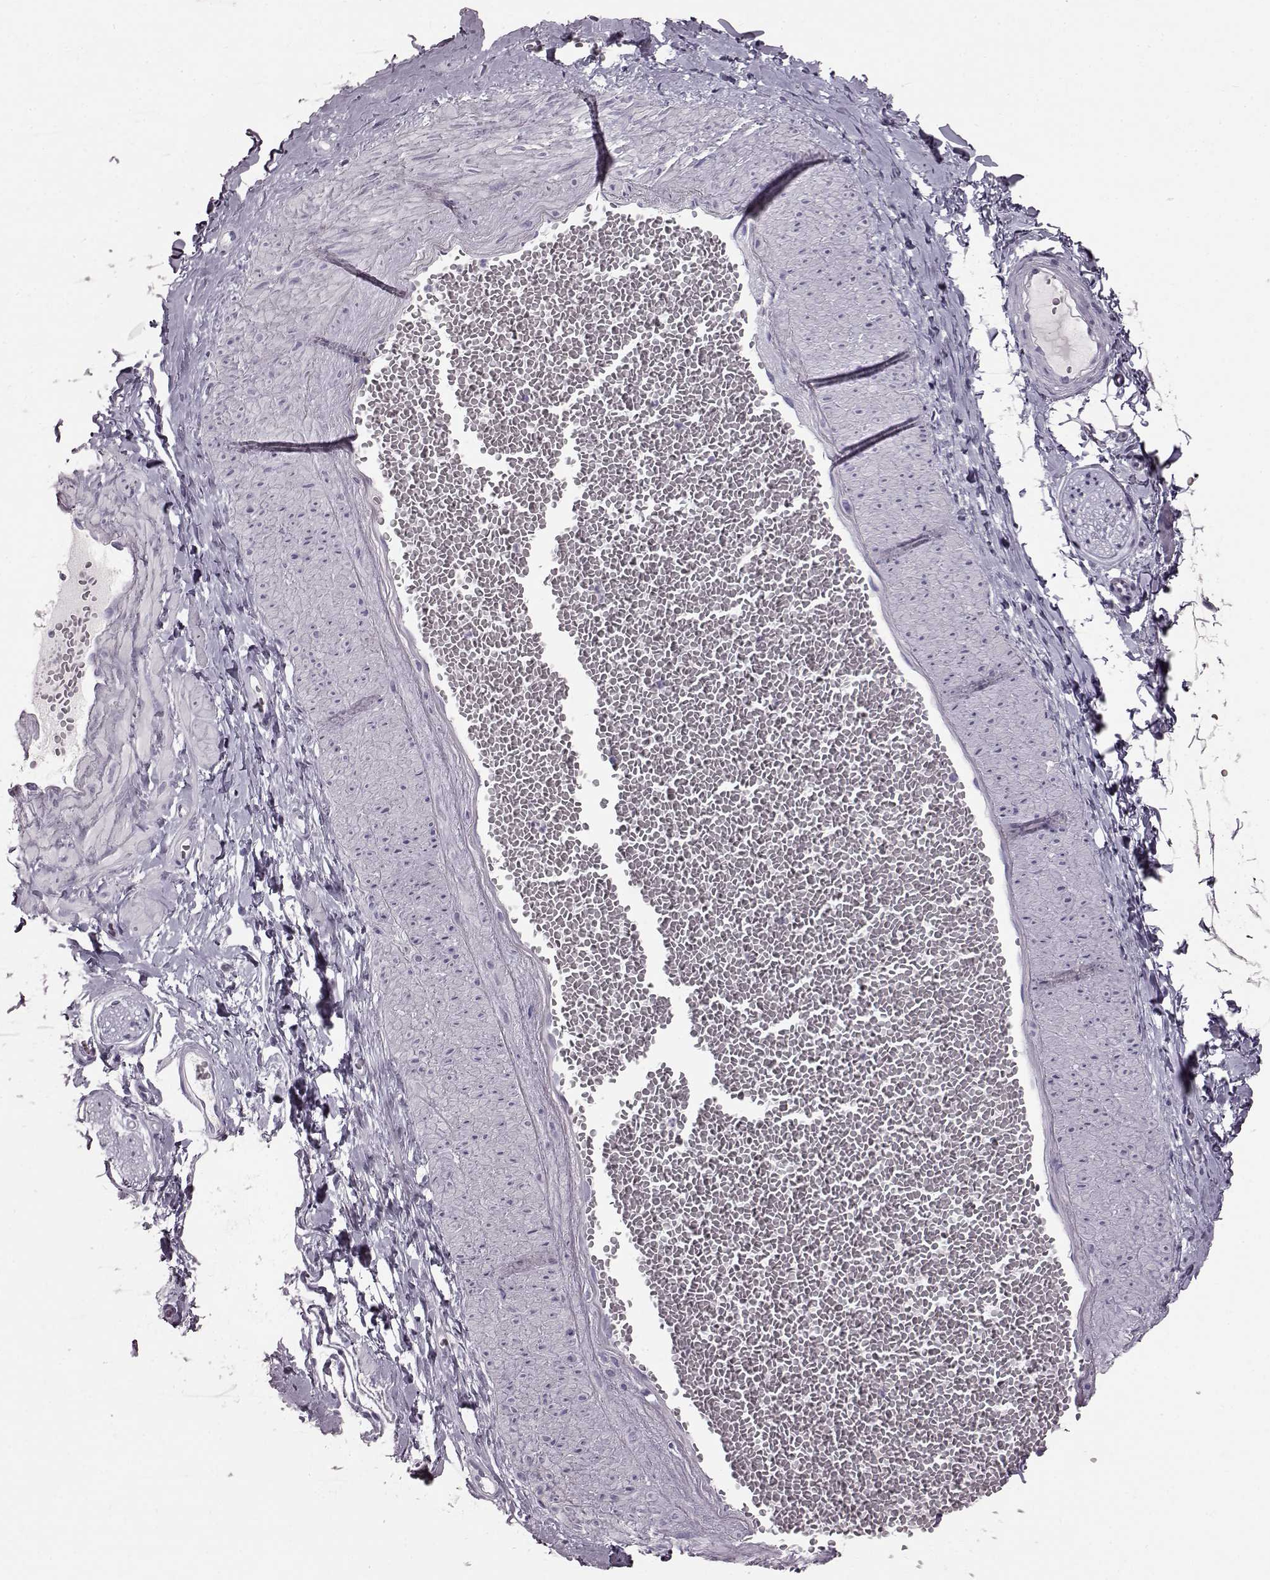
{"staining": {"intensity": "negative", "quantity": "none", "location": "none"}, "tissue": "adipose tissue", "cell_type": "Adipocytes", "image_type": "normal", "snomed": [{"axis": "morphology", "description": "Normal tissue, NOS"}, {"axis": "topography", "description": "Smooth muscle"}, {"axis": "topography", "description": "Peripheral nerve tissue"}], "caption": "A histopathology image of human adipose tissue is negative for staining in adipocytes. The staining is performed using DAB brown chromogen with nuclei counter-stained in using hematoxylin.", "gene": "TCHHL1", "patient": {"sex": "male", "age": 22}}